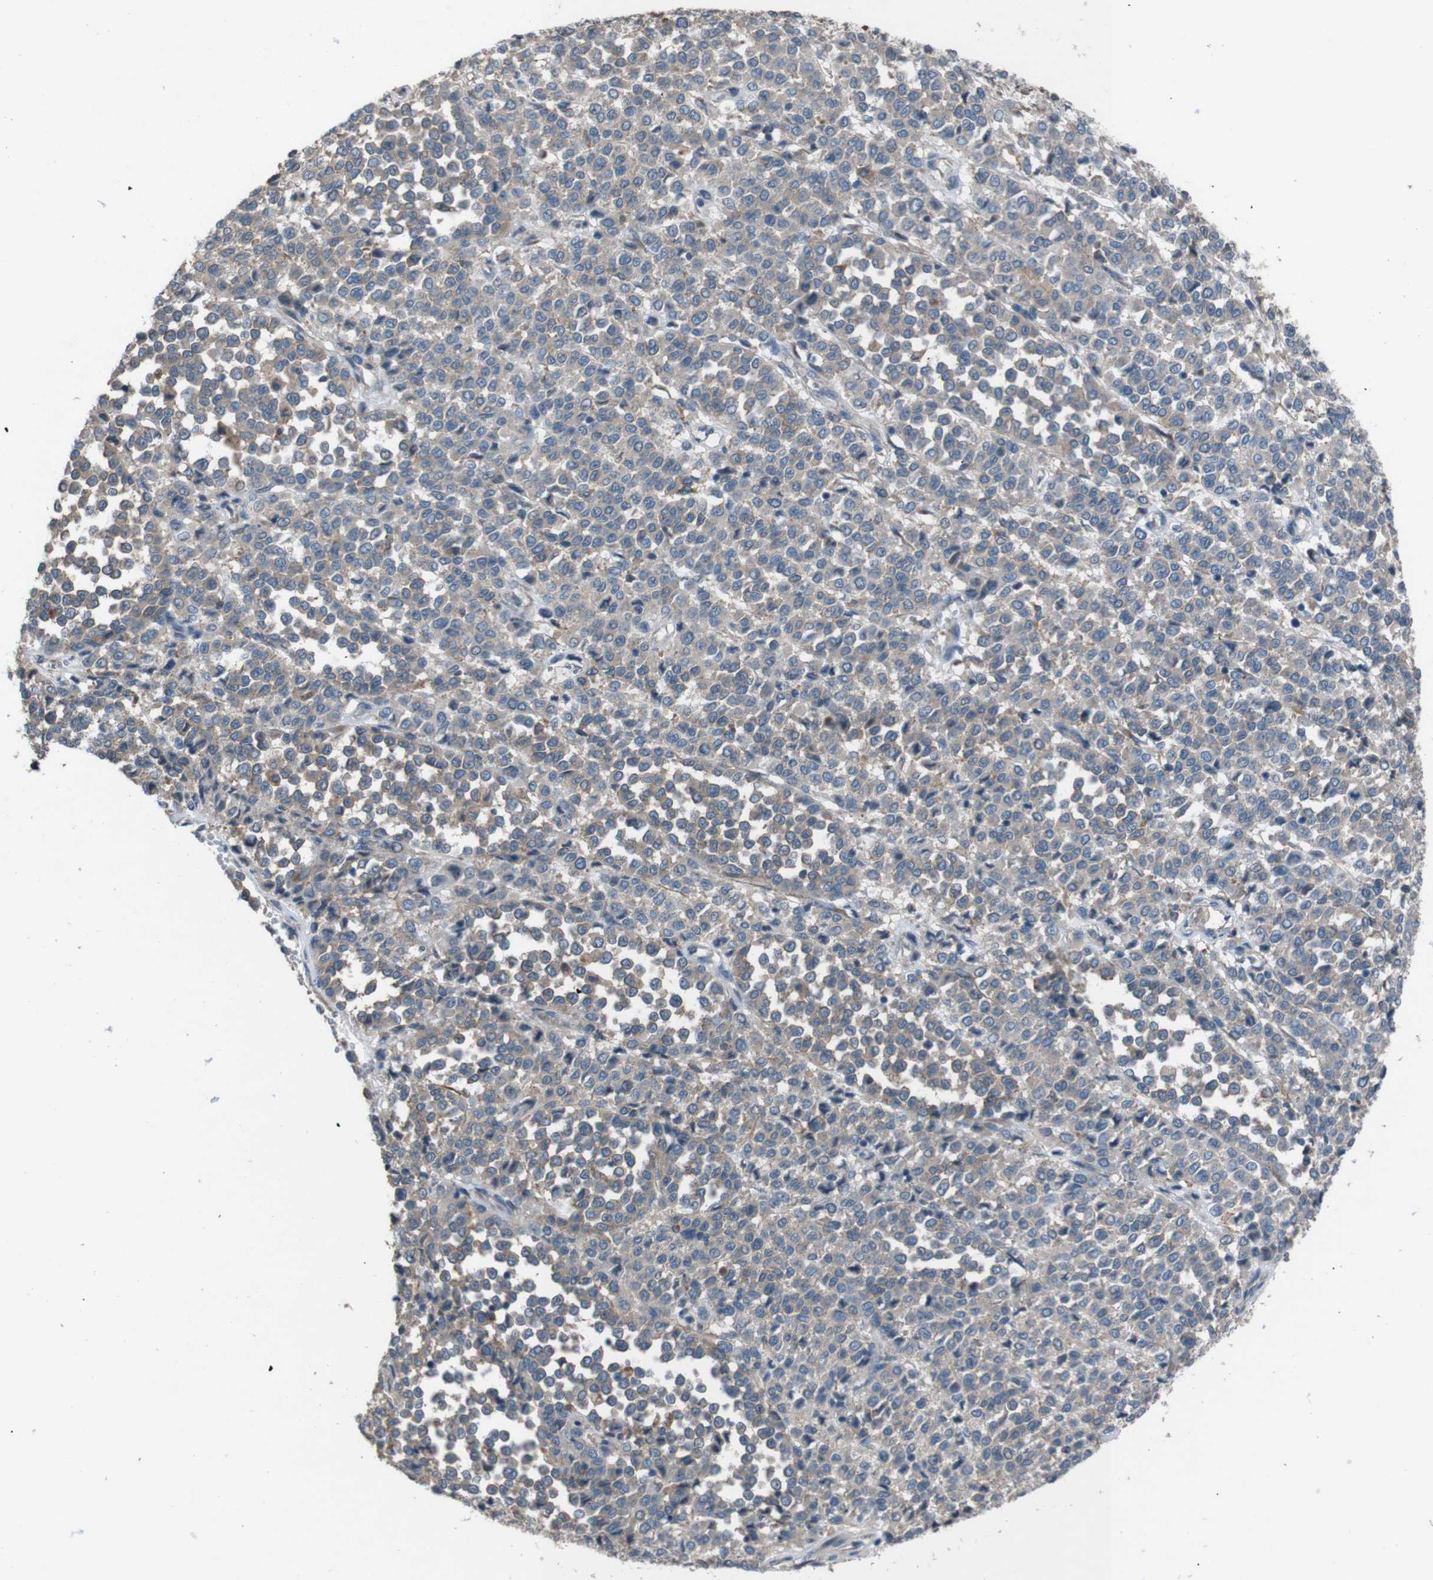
{"staining": {"intensity": "weak", "quantity": ">75%", "location": "cytoplasmic/membranous"}, "tissue": "melanoma", "cell_type": "Tumor cells", "image_type": "cancer", "snomed": [{"axis": "morphology", "description": "Malignant melanoma, Metastatic site"}, {"axis": "topography", "description": "Pancreas"}], "caption": "Melanoma stained with immunohistochemistry (IHC) shows weak cytoplasmic/membranous staining in about >75% of tumor cells.", "gene": "NAALADL2", "patient": {"sex": "female", "age": 30}}